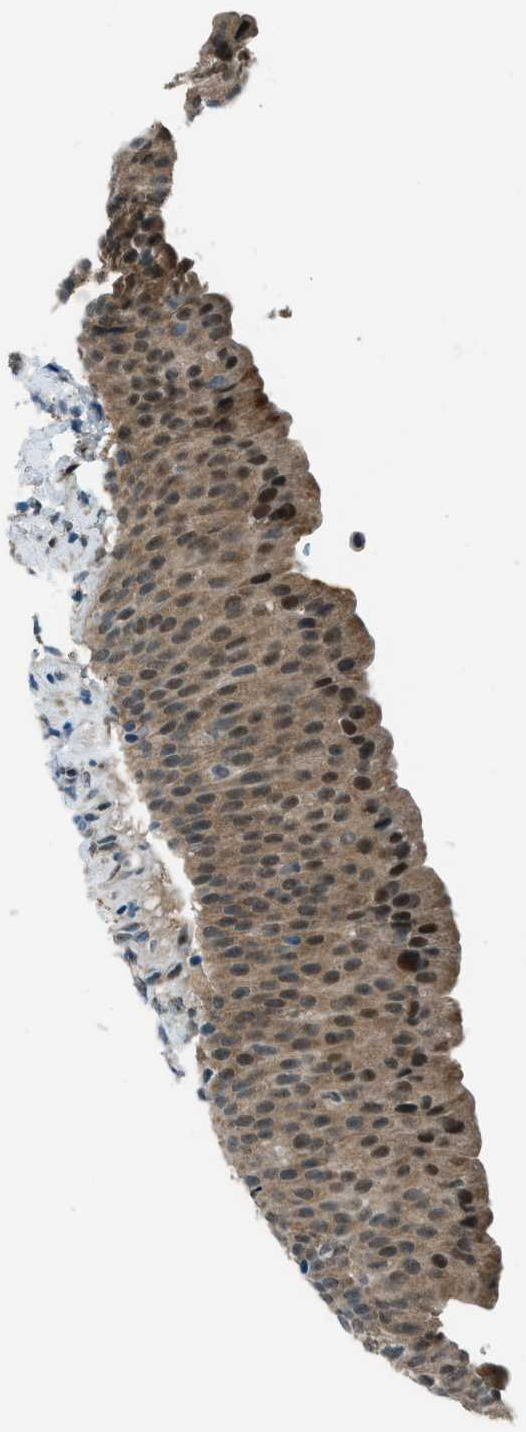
{"staining": {"intensity": "moderate", "quantity": ">75%", "location": "cytoplasmic/membranous,nuclear"}, "tissue": "urinary bladder", "cell_type": "Urothelial cells", "image_type": "normal", "snomed": [{"axis": "morphology", "description": "Normal tissue, NOS"}, {"axis": "topography", "description": "Urinary bladder"}], "caption": "Immunohistochemistry histopathology image of normal urinary bladder: urinary bladder stained using immunohistochemistry (IHC) demonstrates medium levels of moderate protein expression localized specifically in the cytoplasmic/membranous,nuclear of urothelial cells, appearing as a cytoplasmic/membranous,nuclear brown color.", "gene": "NPEPL1", "patient": {"sex": "female", "age": 79}}